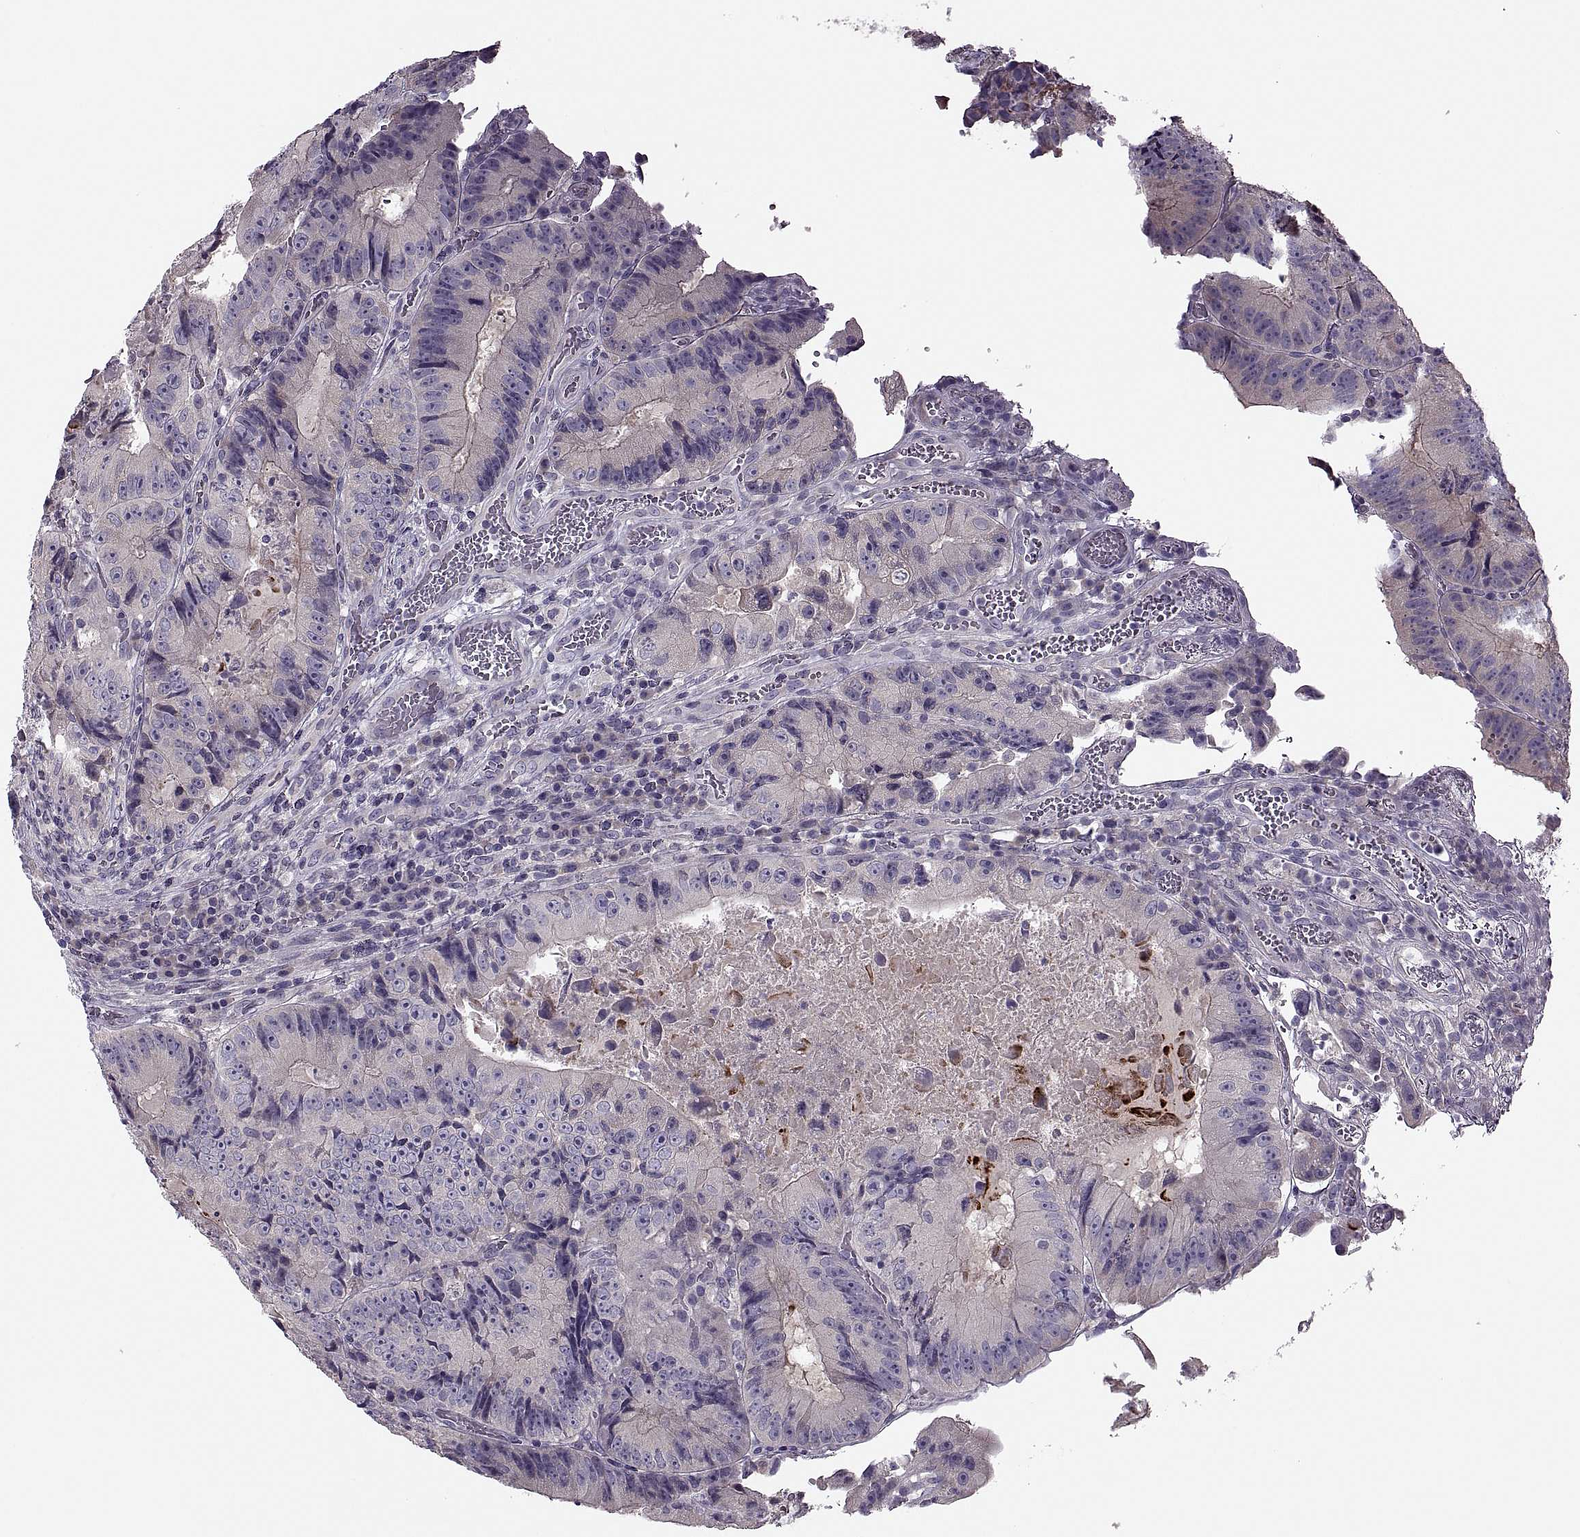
{"staining": {"intensity": "negative", "quantity": "none", "location": "none"}, "tissue": "colorectal cancer", "cell_type": "Tumor cells", "image_type": "cancer", "snomed": [{"axis": "morphology", "description": "Adenocarcinoma, NOS"}, {"axis": "topography", "description": "Colon"}], "caption": "Immunohistochemistry image of neoplastic tissue: human colorectal cancer stained with DAB exhibits no significant protein positivity in tumor cells.", "gene": "PRSS54", "patient": {"sex": "female", "age": 86}}